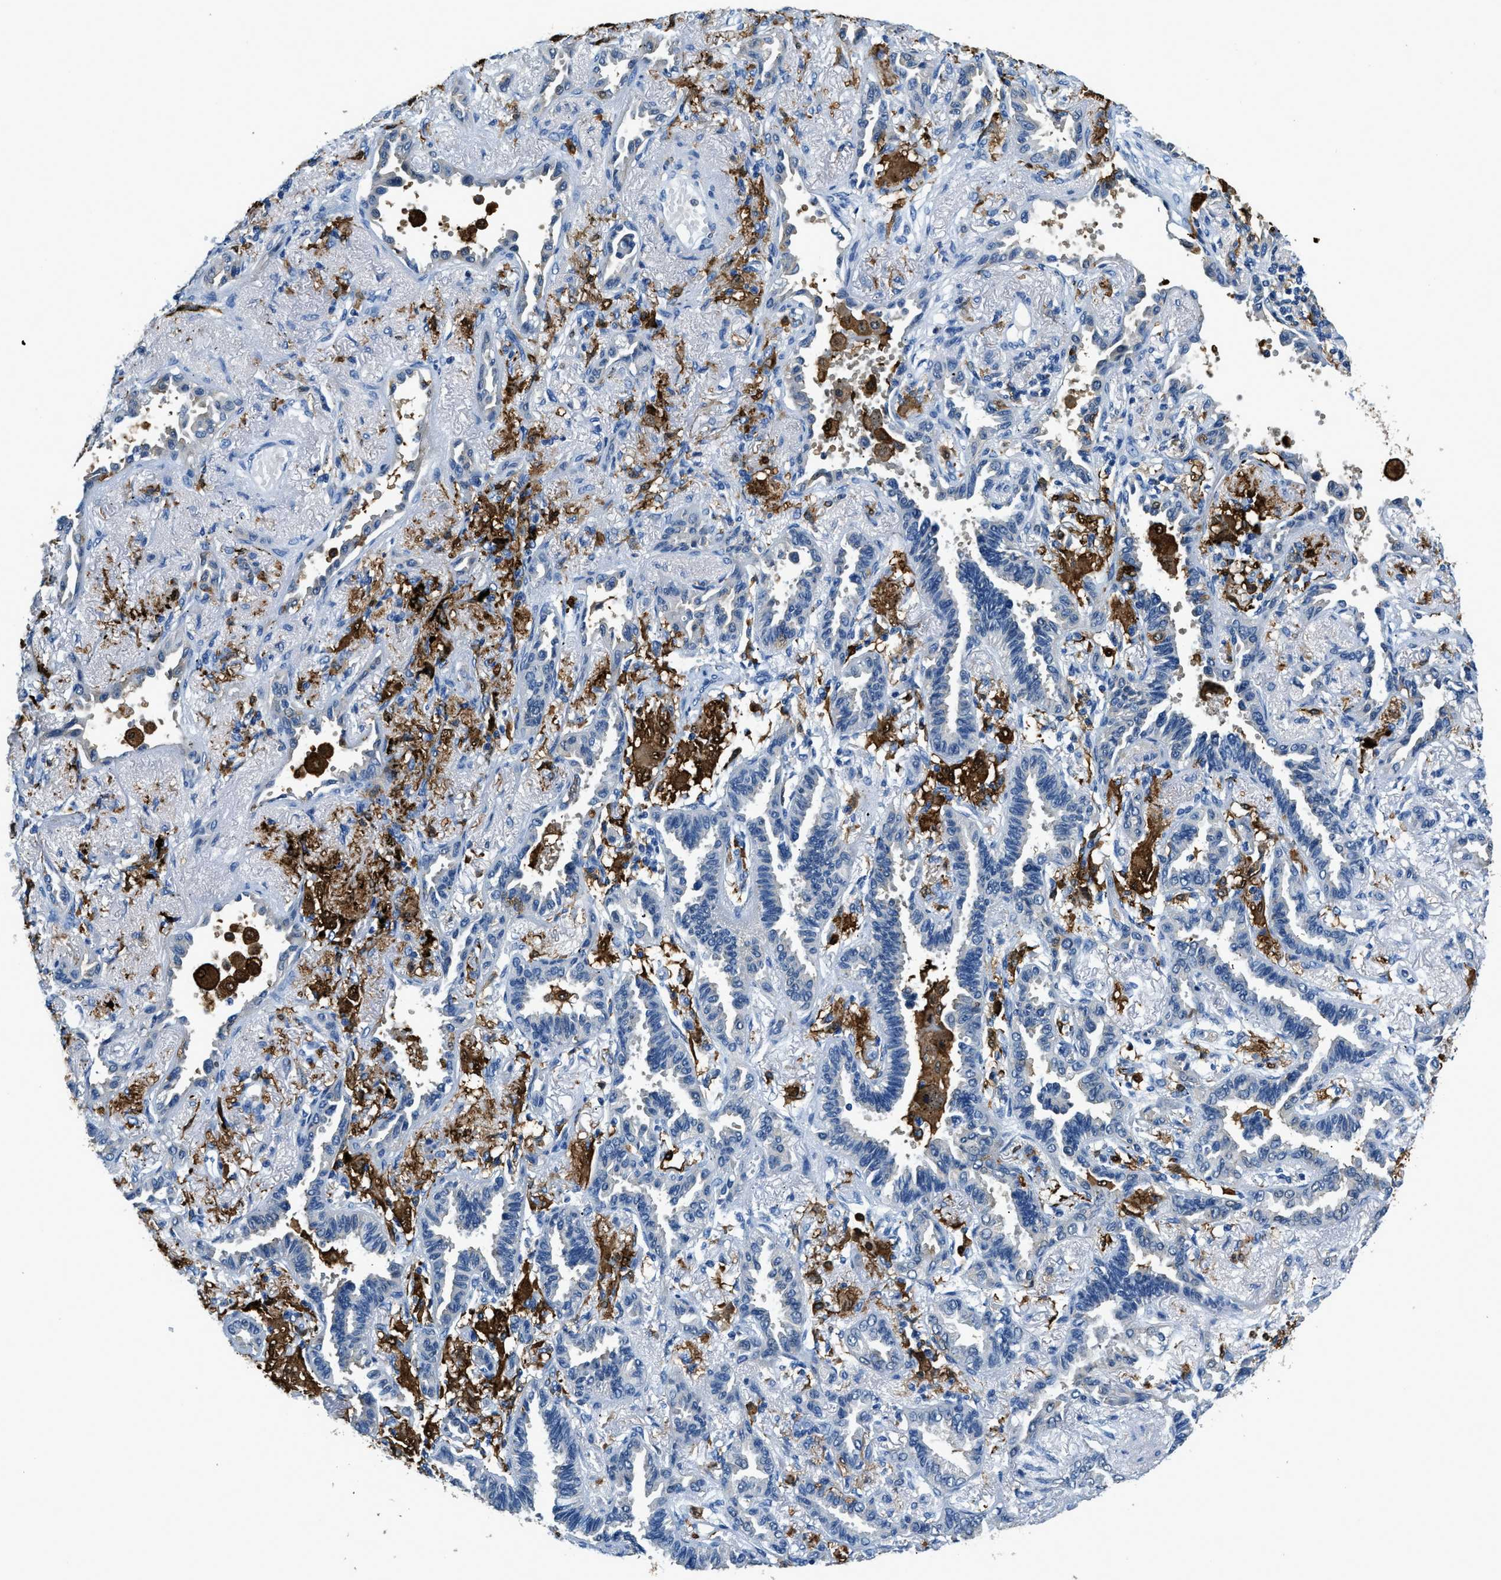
{"staining": {"intensity": "negative", "quantity": "none", "location": "none"}, "tissue": "lung cancer", "cell_type": "Tumor cells", "image_type": "cancer", "snomed": [{"axis": "morphology", "description": "Adenocarcinoma, NOS"}, {"axis": "topography", "description": "Lung"}], "caption": "A micrograph of lung cancer stained for a protein displays no brown staining in tumor cells.", "gene": "CAPG", "patient": {"sex": "male", "age": 59}}